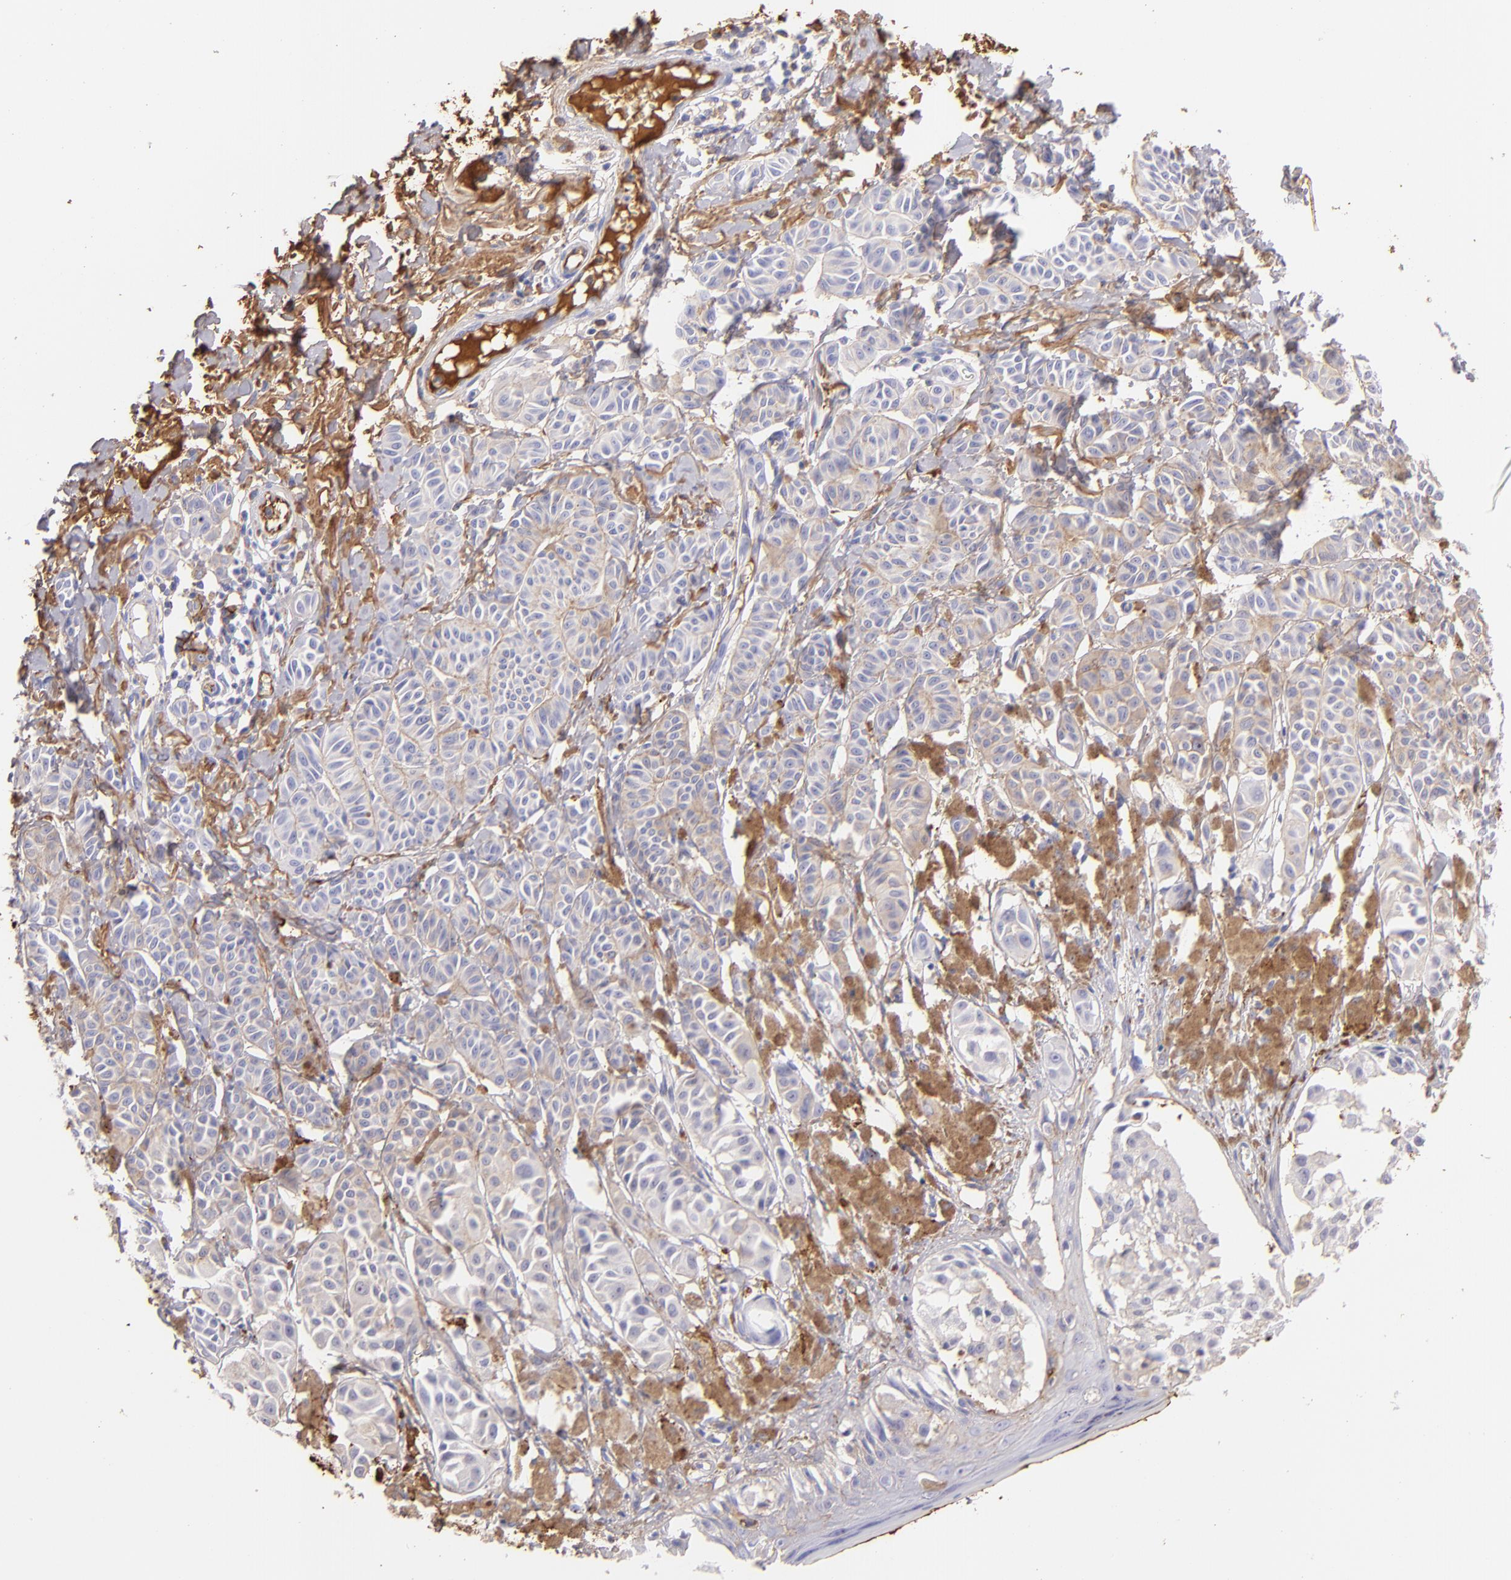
{"staining": {"intensity": "weak", "quantity": ">75%", "location": "cytoplasmic/membranous"}, "tissue": "melanoma", "cell_type": "Tumor cells", "image_type": "cancer", "snomed": [{"axis": "morphology", "description": "Malignant melanoma, NOS"}, {"axis": "topography", "description": "Skin"}], "caption": "Human malignant melanoma stained with a brown dye demonstrates weak cytoplasmic/membranous positive staining in approximately >75% of tumor cells.", "gene": "FGB", "patient": {"sex": "male", "age": 76}}